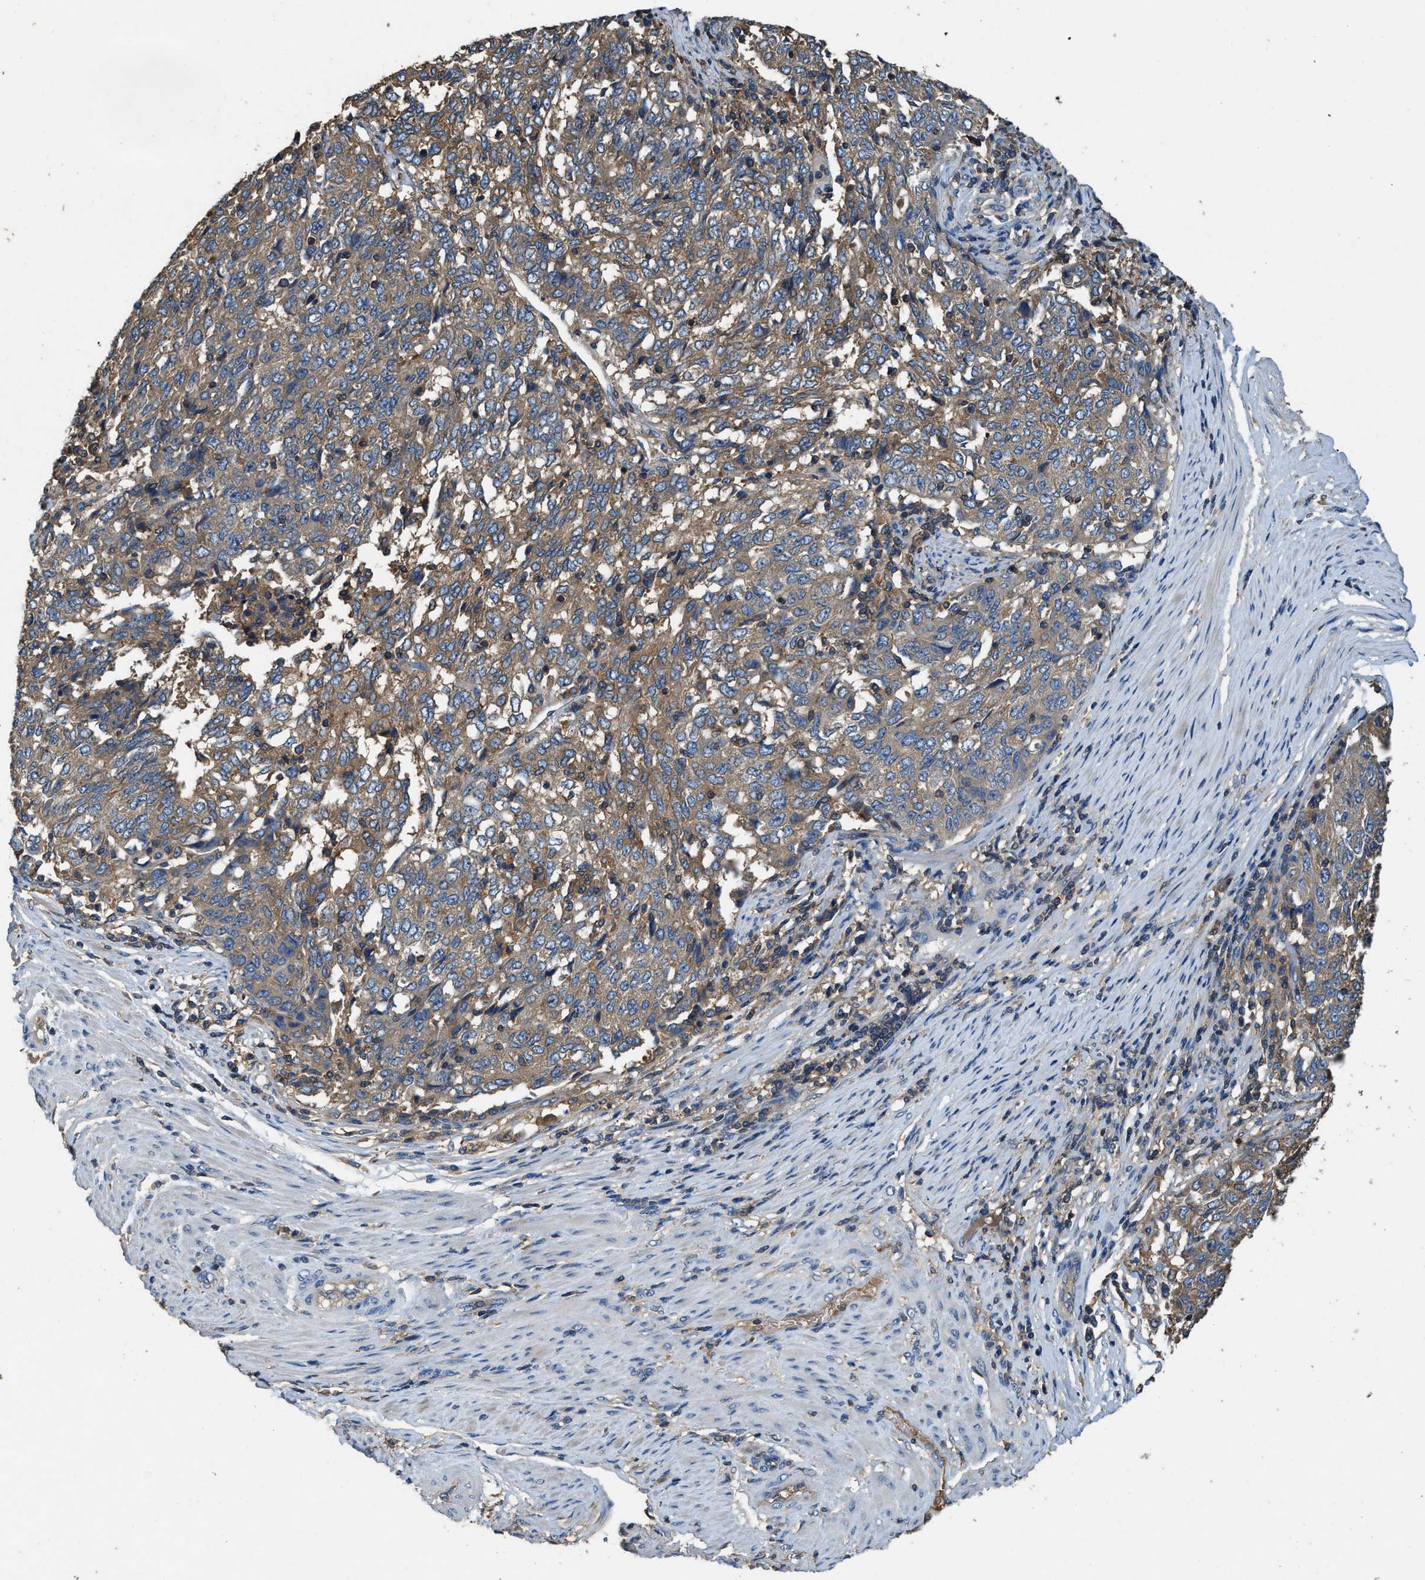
{"staining": {"intensity": "weak", "quantity": ">75%", "location": "cytoplasmic/membranous"}, "tissue": "endometrial cancer", "cell_type": "Tumor cells", "image_type": "cancer", "snomed": [{"axis": "morphology", "description": "Adenocarcinoma, NOS"}, {"axis": "topography", "description": "Endometrium"}], "caption": "Immunohistochemical staining of endometrial cancer (adenocarcinoma) demonstrates low levels of weak cytoplasmic/membranous protein expression in approximately >75% of tumor cells.", "gene": "BLOC1S1", "patient": {"sex": "female", "age": 80}}